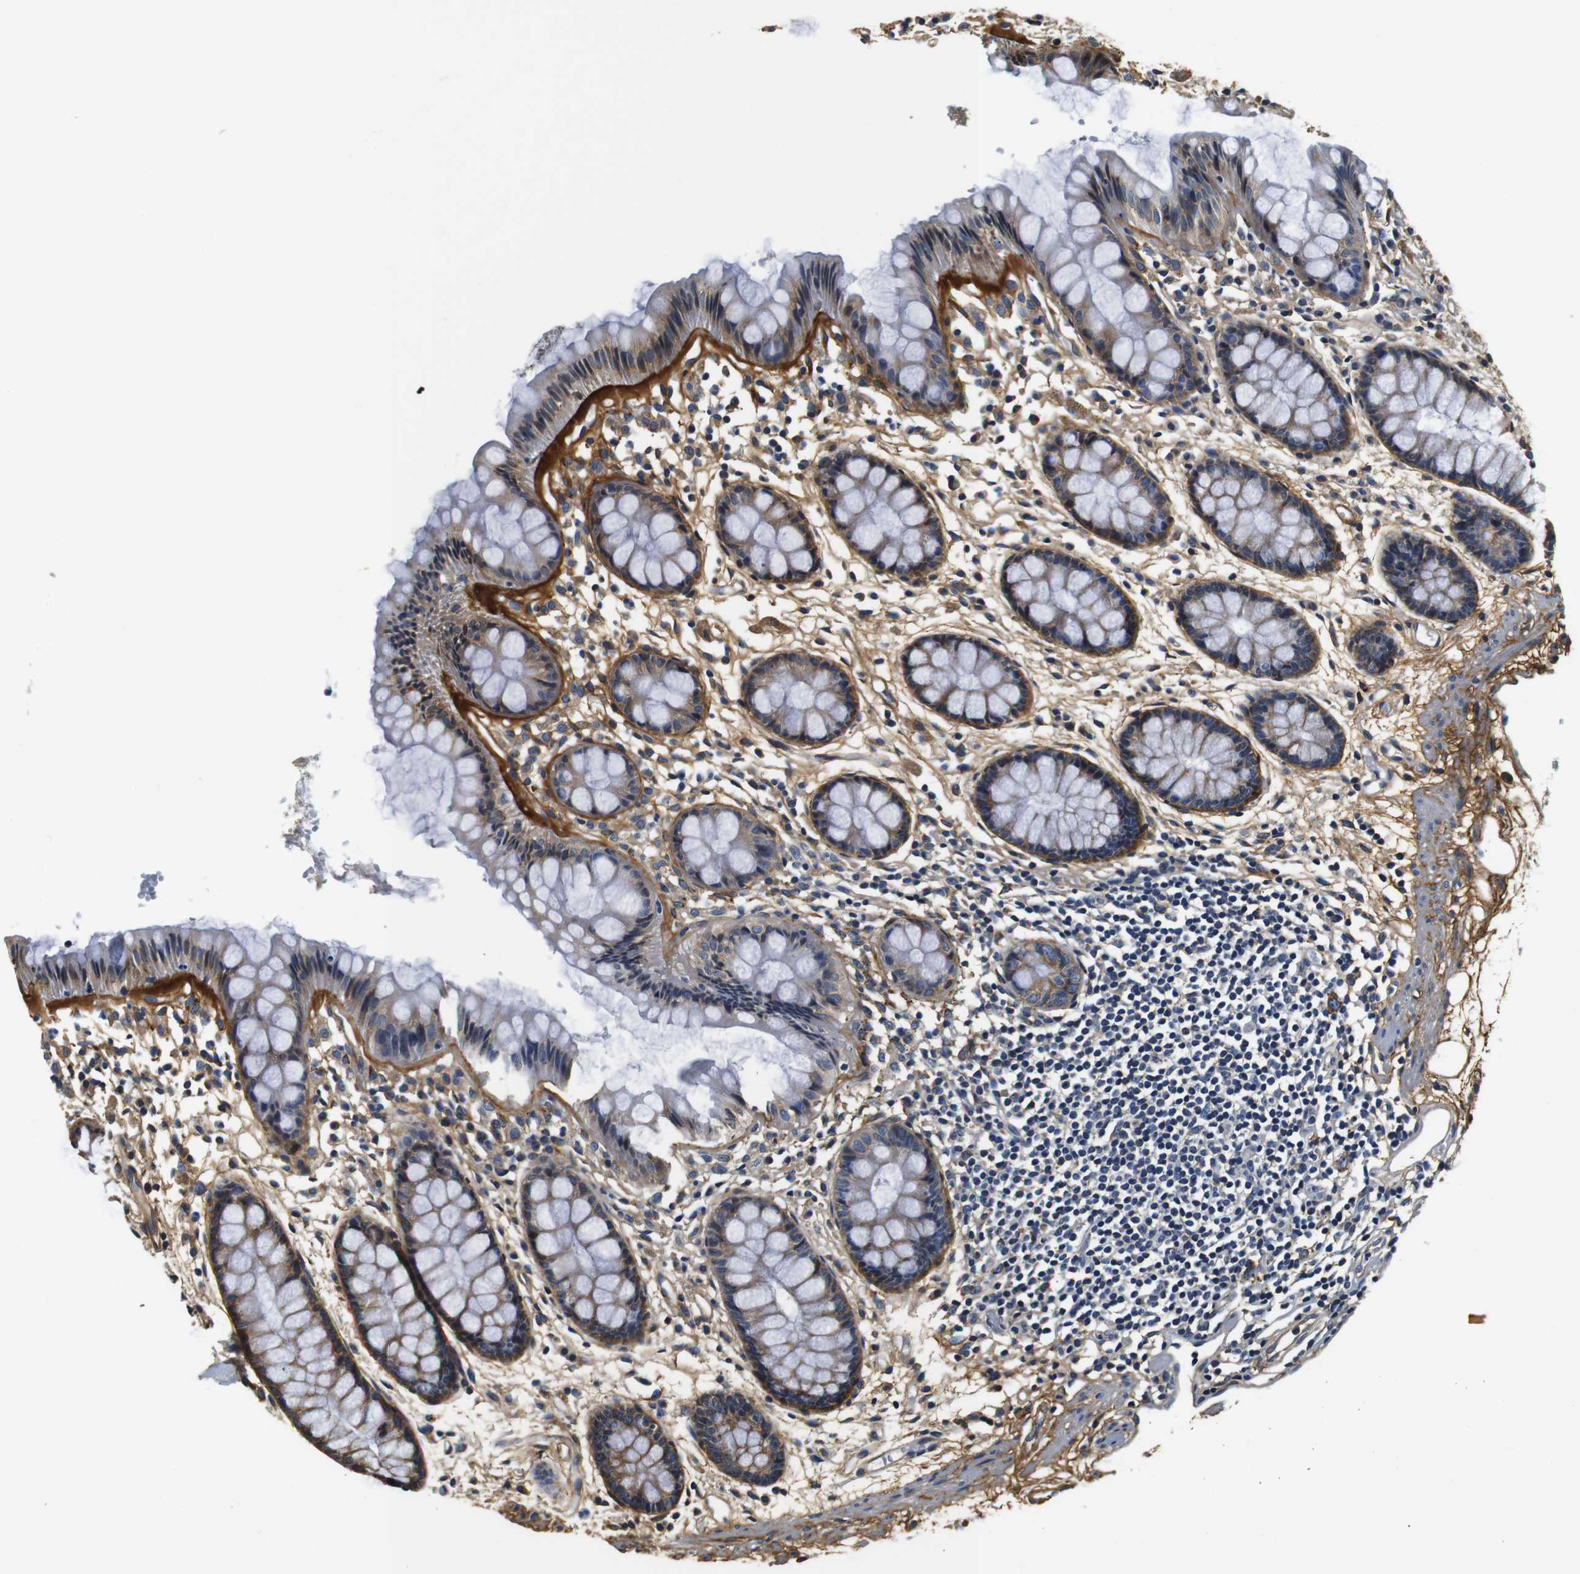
{"staining": {"intensity": "moderate", "quantity": "25%-75%", "location": "cytoplasmic/membranous"}, "tissue": "rectum", "cell_type": "Glandular cells", "image_type": "normal", "snomed": [{"axis": "morphology", "description": "Normal tissue, NOS"}, {"axis": "topography", "description": "Rectum"}], "caption": "Immunohistochemical staining of unremarkable rectum demonstrates moderate cytoplasmic/membranous protein staining in approximately 25%-75% of glandular cells.", "gene": "COL1A1", "patient": {"sex": "female", "age": 66}}